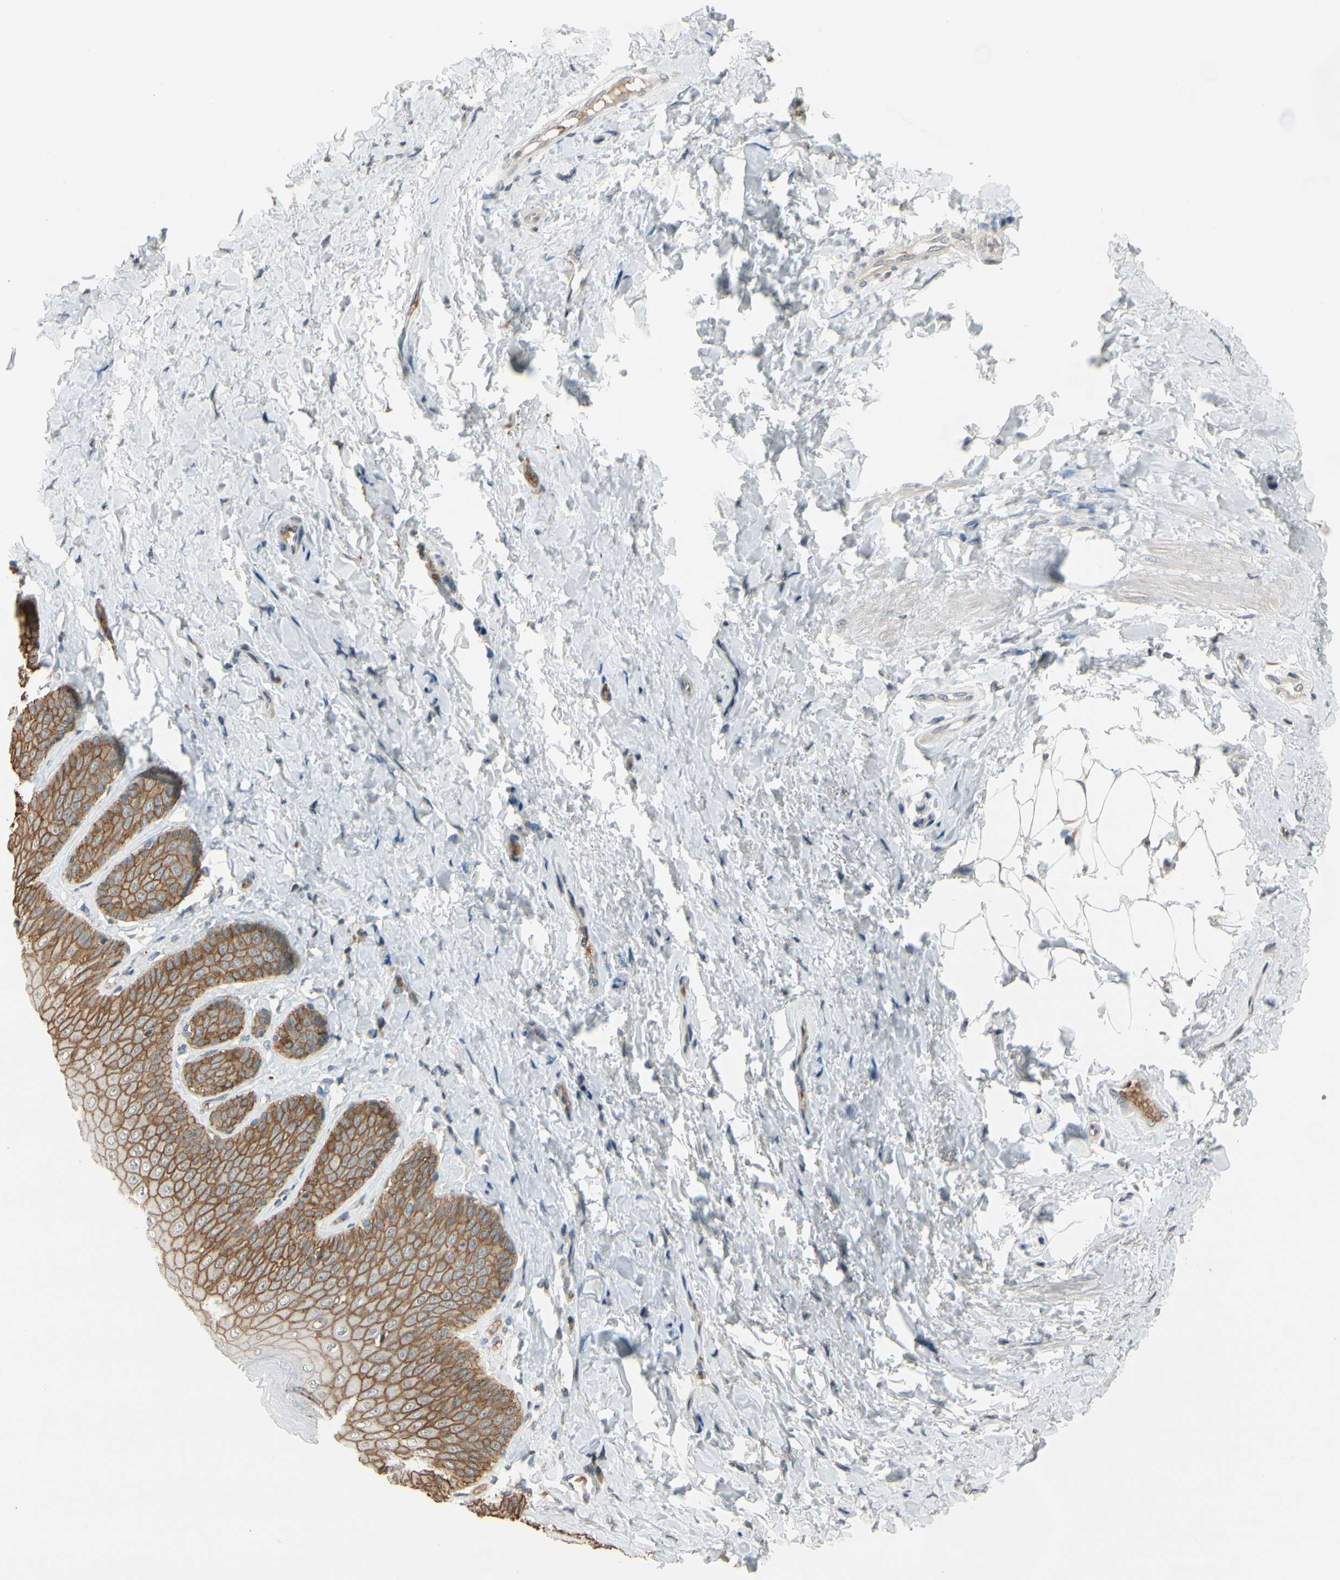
{"staining": {"intensity": "moderate", "quantity": ">75%", "location": "cytoplasmic/membranous"}, "tissue": "skin", "cell_type": "Epidermal cells", "image_type": "normal", "snomed": [{"axis": "morphology", "description": "Normal tissue, NOS"}, {"axis": "topography", "description": "Anal"}], "caption": "Human skin stained for a protein (brown) displays moderate cytoplasmic/membranous positive expression in about >75% of epidermal cells.", "gene": "GYPC", "patient": {"sex": "male", "age": 69}}